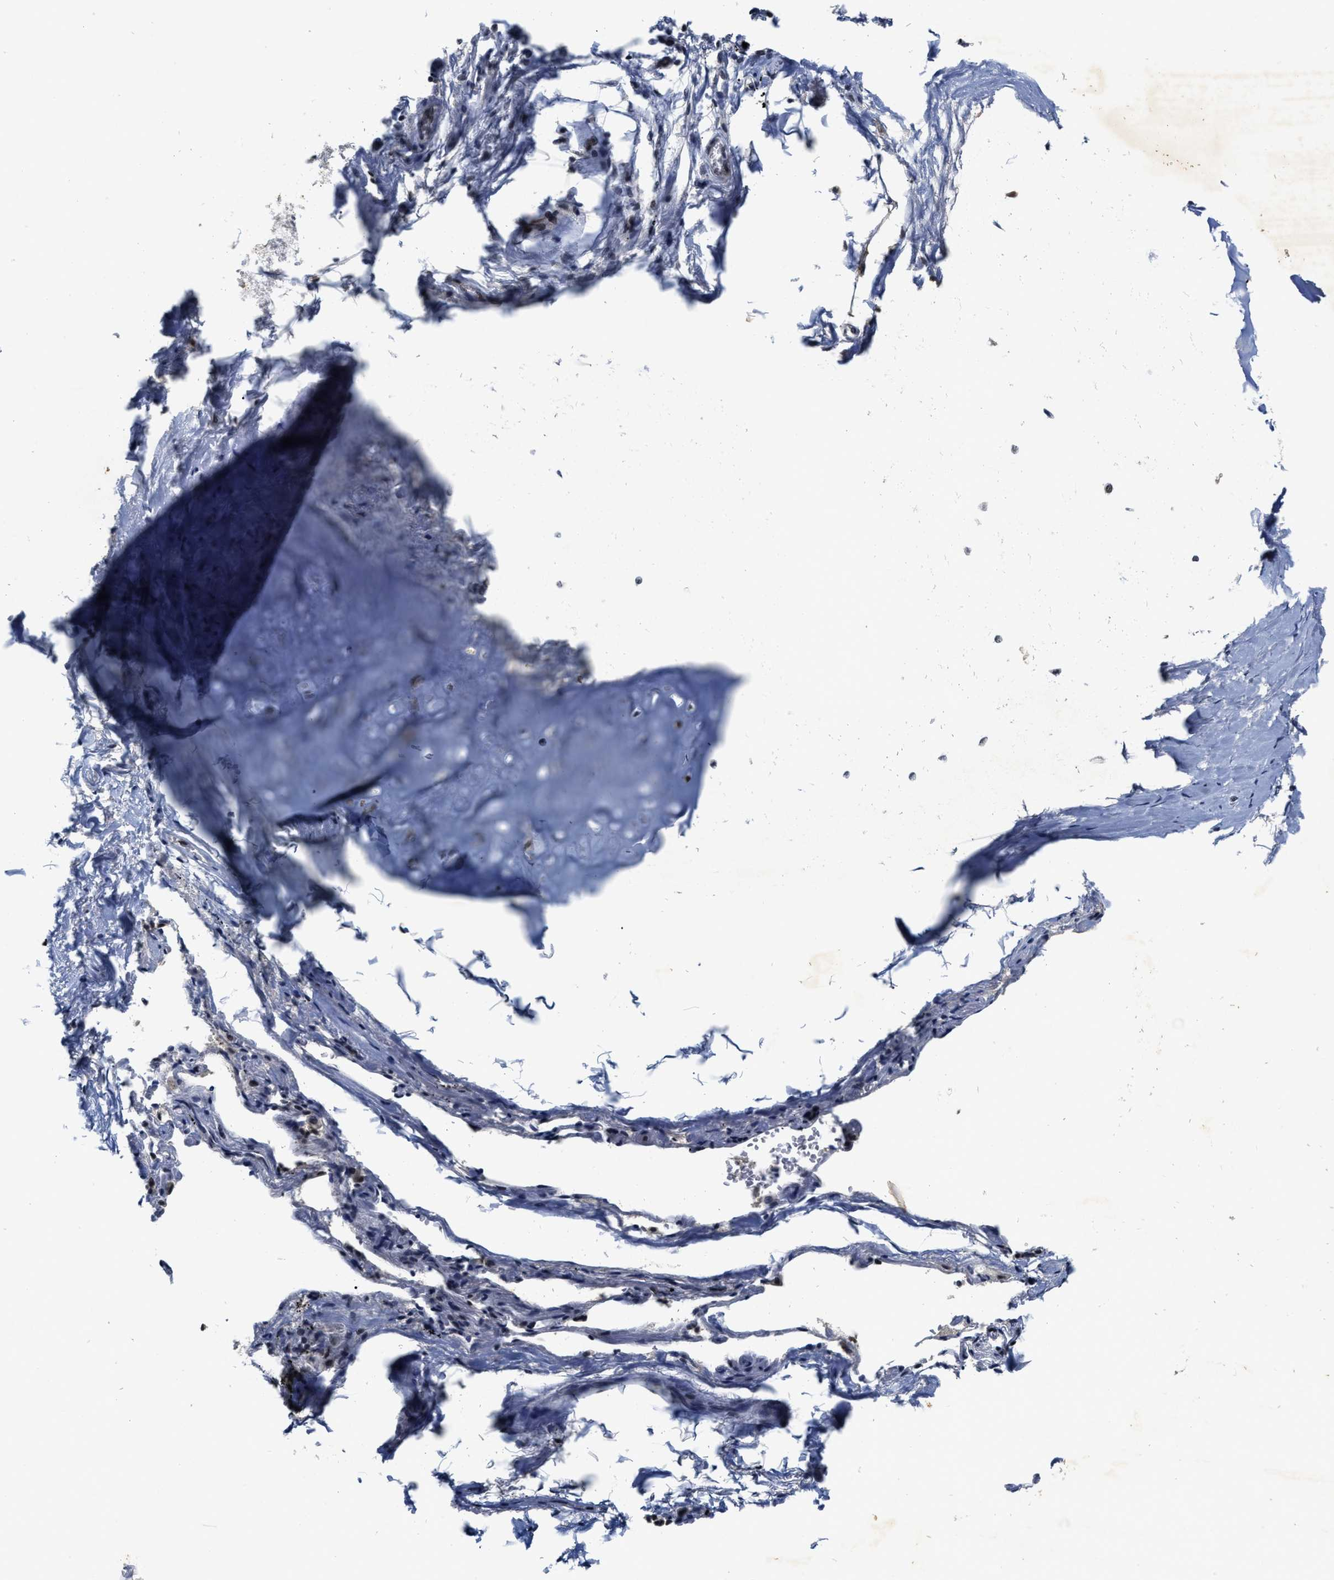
{"staining": {"intensity": "moderate", "quantity": "25%-75%", "location": "nuclear"}, "tissue": "adipose tissue", "cell_type": "Adipocytes", "image_type": "normal", "snomed": [{"axis": "morphology", "description": "Normal tissue, NOS"}, {"axis": "topography", "description": "Cartilage tissue"}, {"axis": "topography", "description": "Lung"}], "caption": "Benign adipose tissue was stained to show a protein in brown. There is medium levels of moderate nuclear positivity in approximately 25%-75% of adipocytes.", "gene": "INIP", "patient": {"sex": "female", "age": 77}}